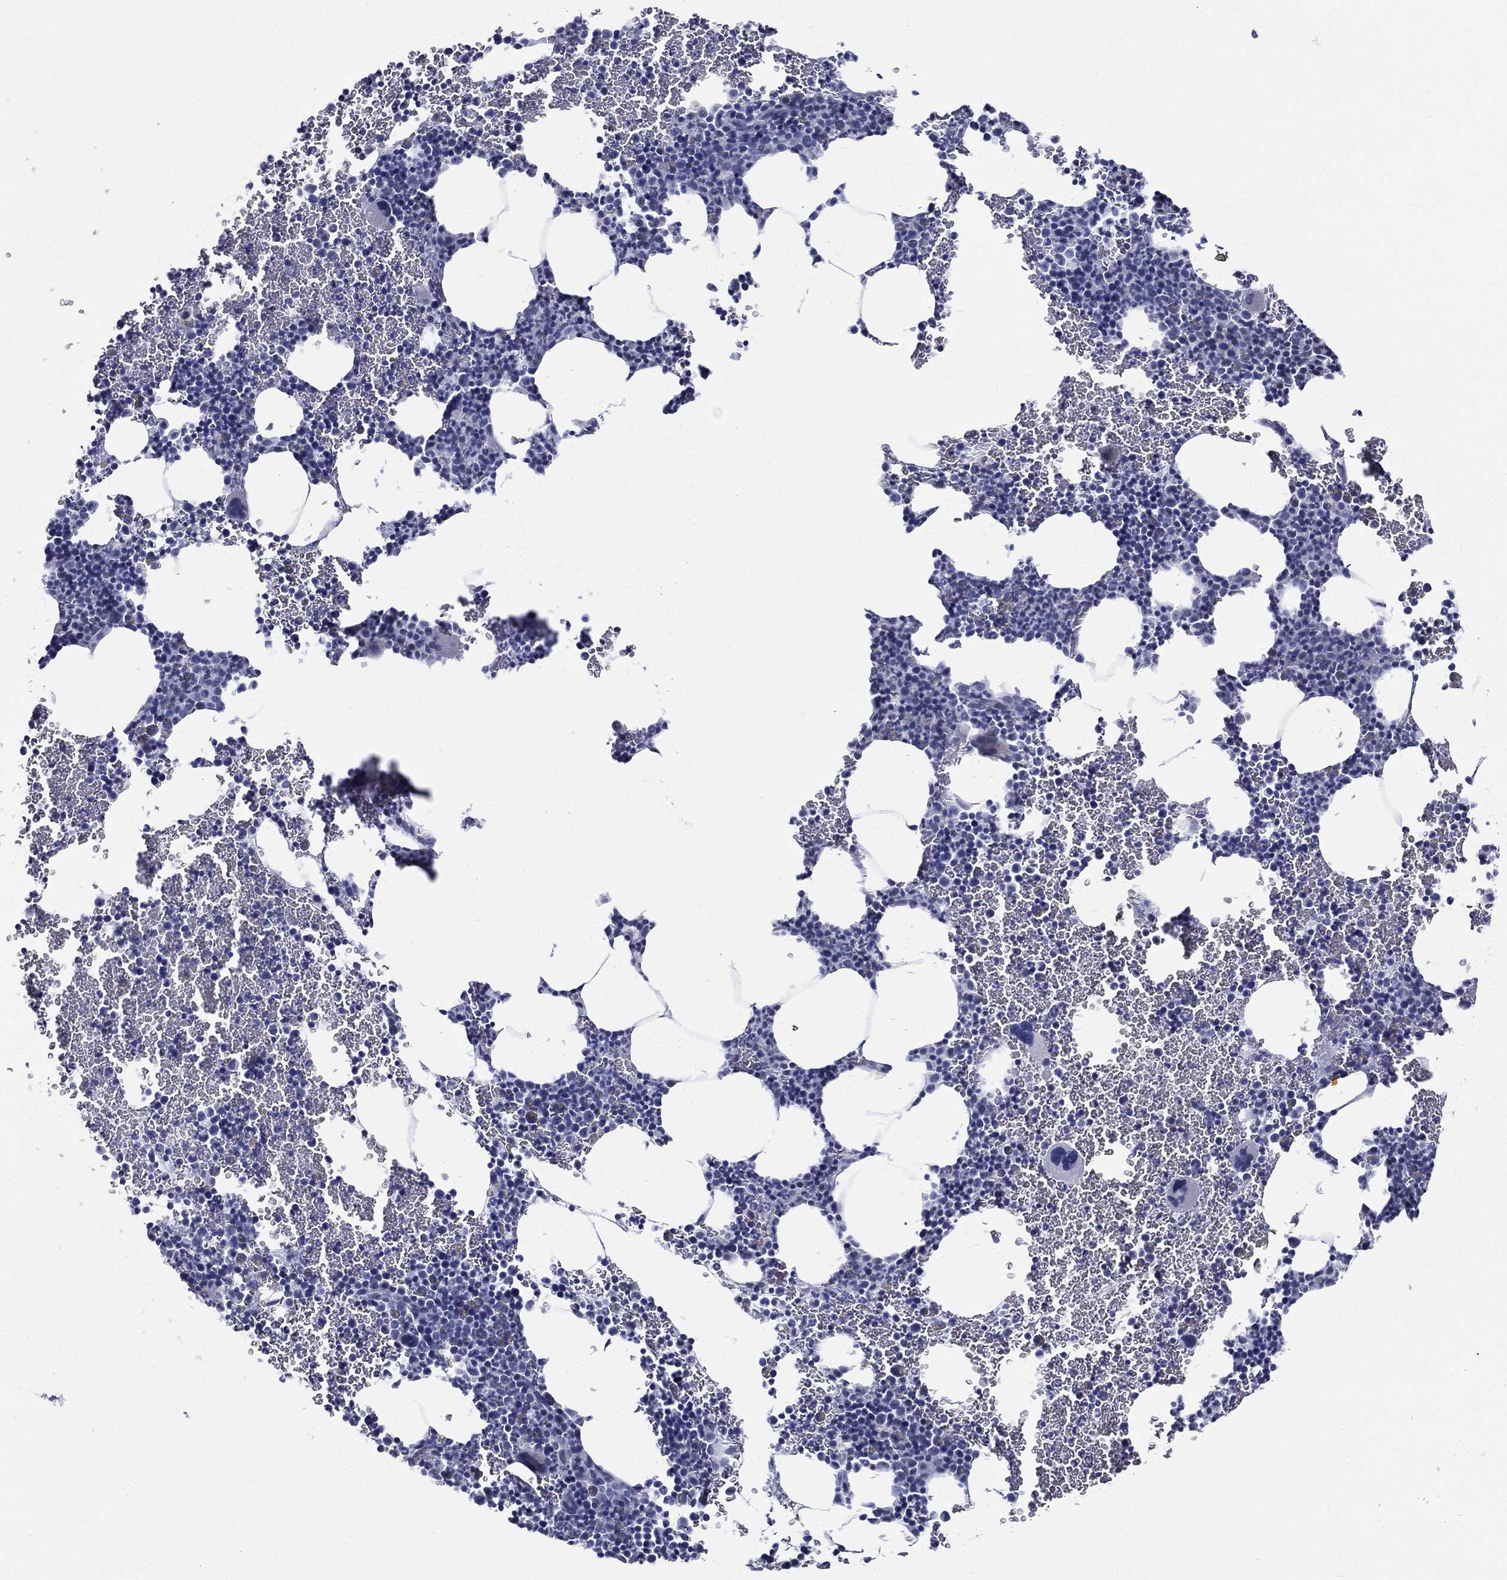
{"staining": {"intensity": "negative", "quantity": "none", "location": "none"}, "tissue": "bone marrow", "cell_type": "Hematopoietic cells", "image_type": "normal", "snomed": [{"axis": "morphology", "description": "Normal tissue, NOS"}, {"axis": "topography", "description": "Bone marrow"}], "caption": "The IHC photomicrograph has no significant staining in hematopoietic cells of bone marrow. (DAB (3,3'-diaminobenzidine) immunohistochemistry, high magnification).", "gene": "RSPH4A", "patient": {"sex": "male", "age": 45}}